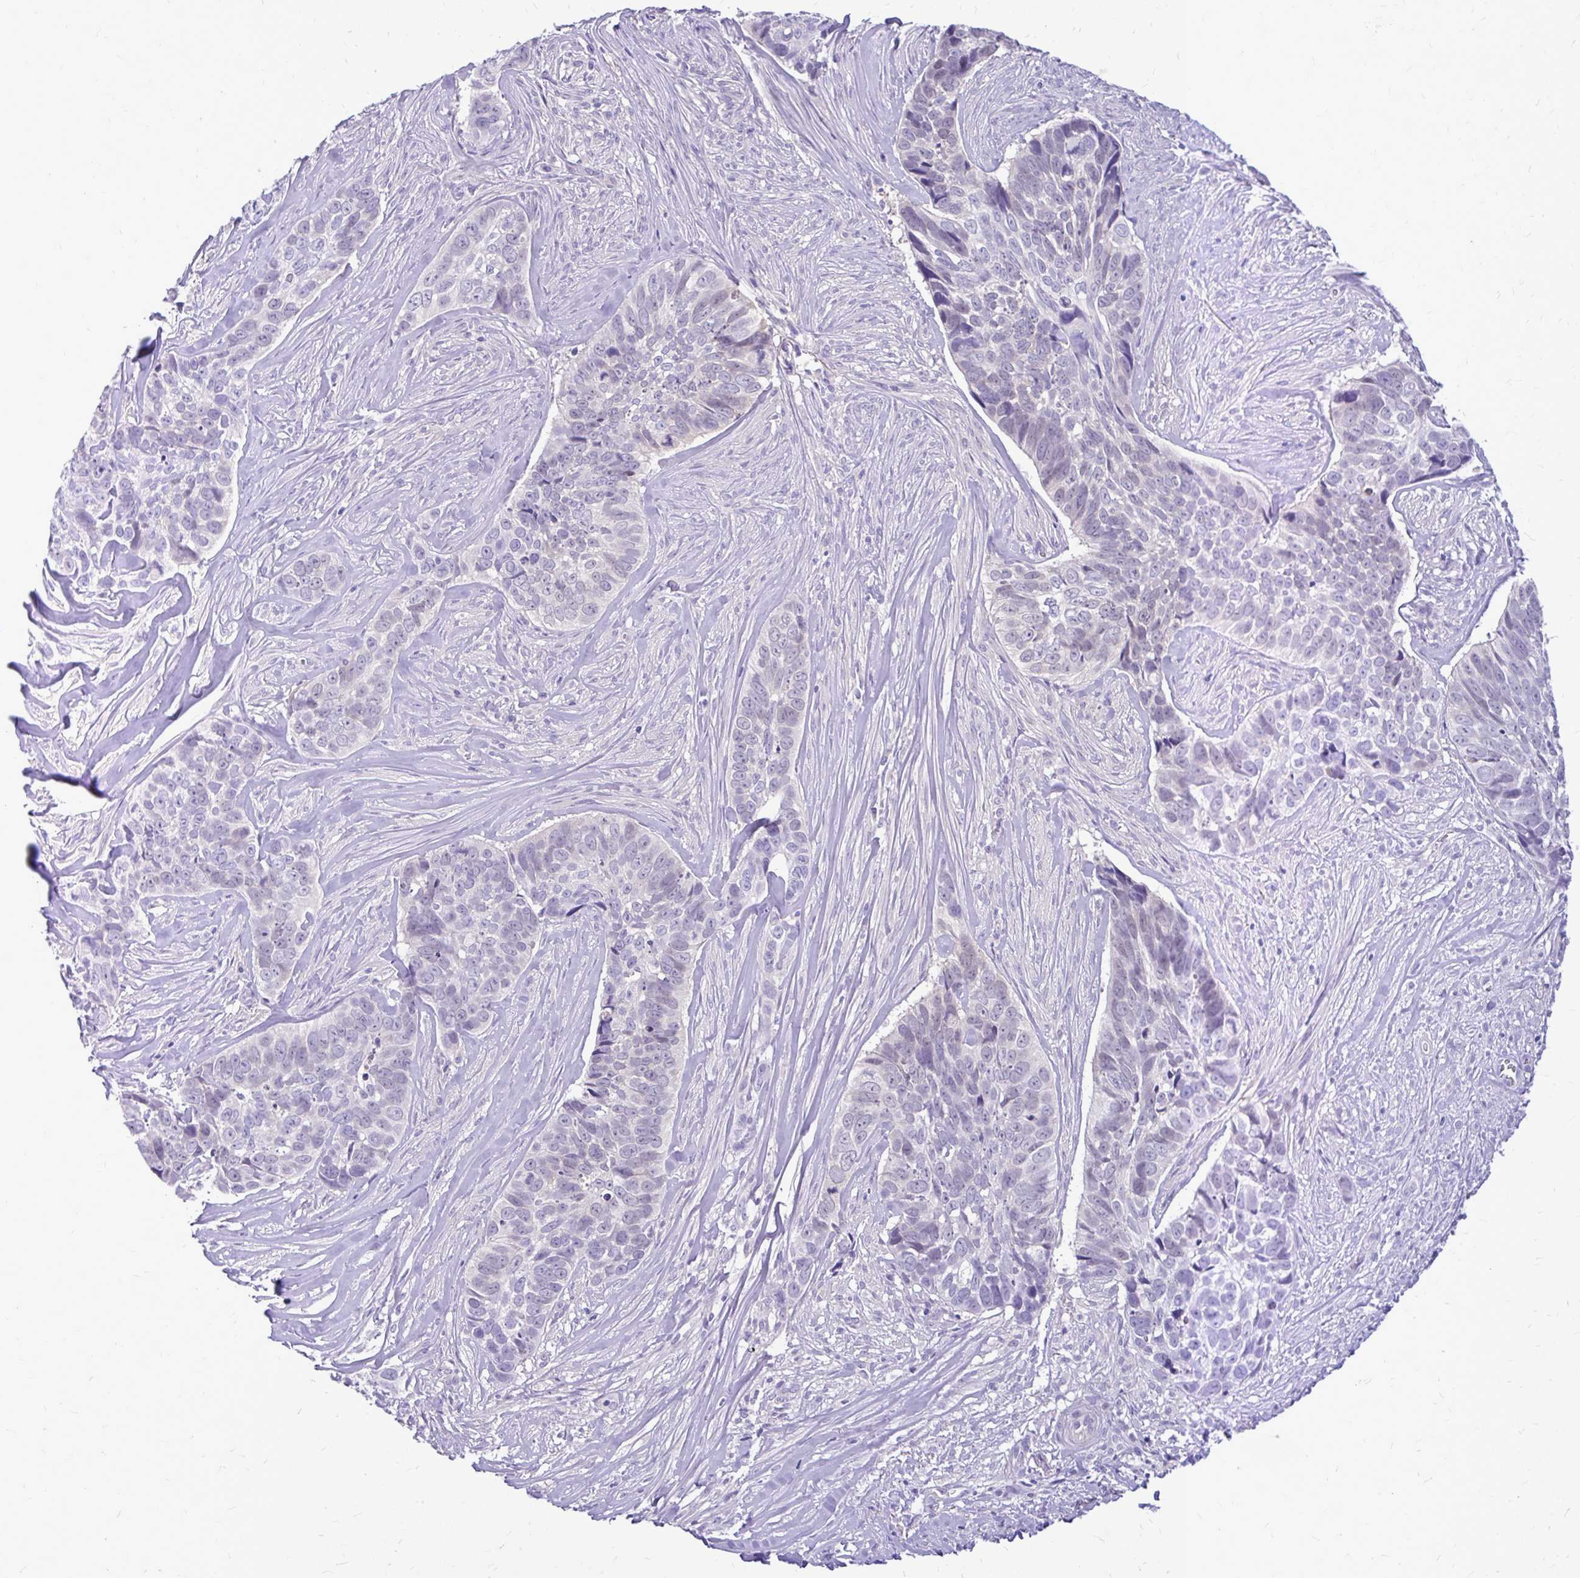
{"staining": {"intensity": "negative", "quantity": "none", "location": "none"}, "tissue": "skin cancer", "cell_type": "Tumor cells", "image_type": "cancer", "snomed": [{"axis": "morphology", "description": "Basal cell carcinoma"}, {"axis": "topography", "description": "Skin"}], "caption": "DAB (3,3'-diaminobenzidine) immunohistochemical staining of skin cancer (basal cell carcinoma) demonstrates no significant expression in tumor cells.", "gene": "MAP1LC3A", "patient": {"sex": "female", "age": 82}}